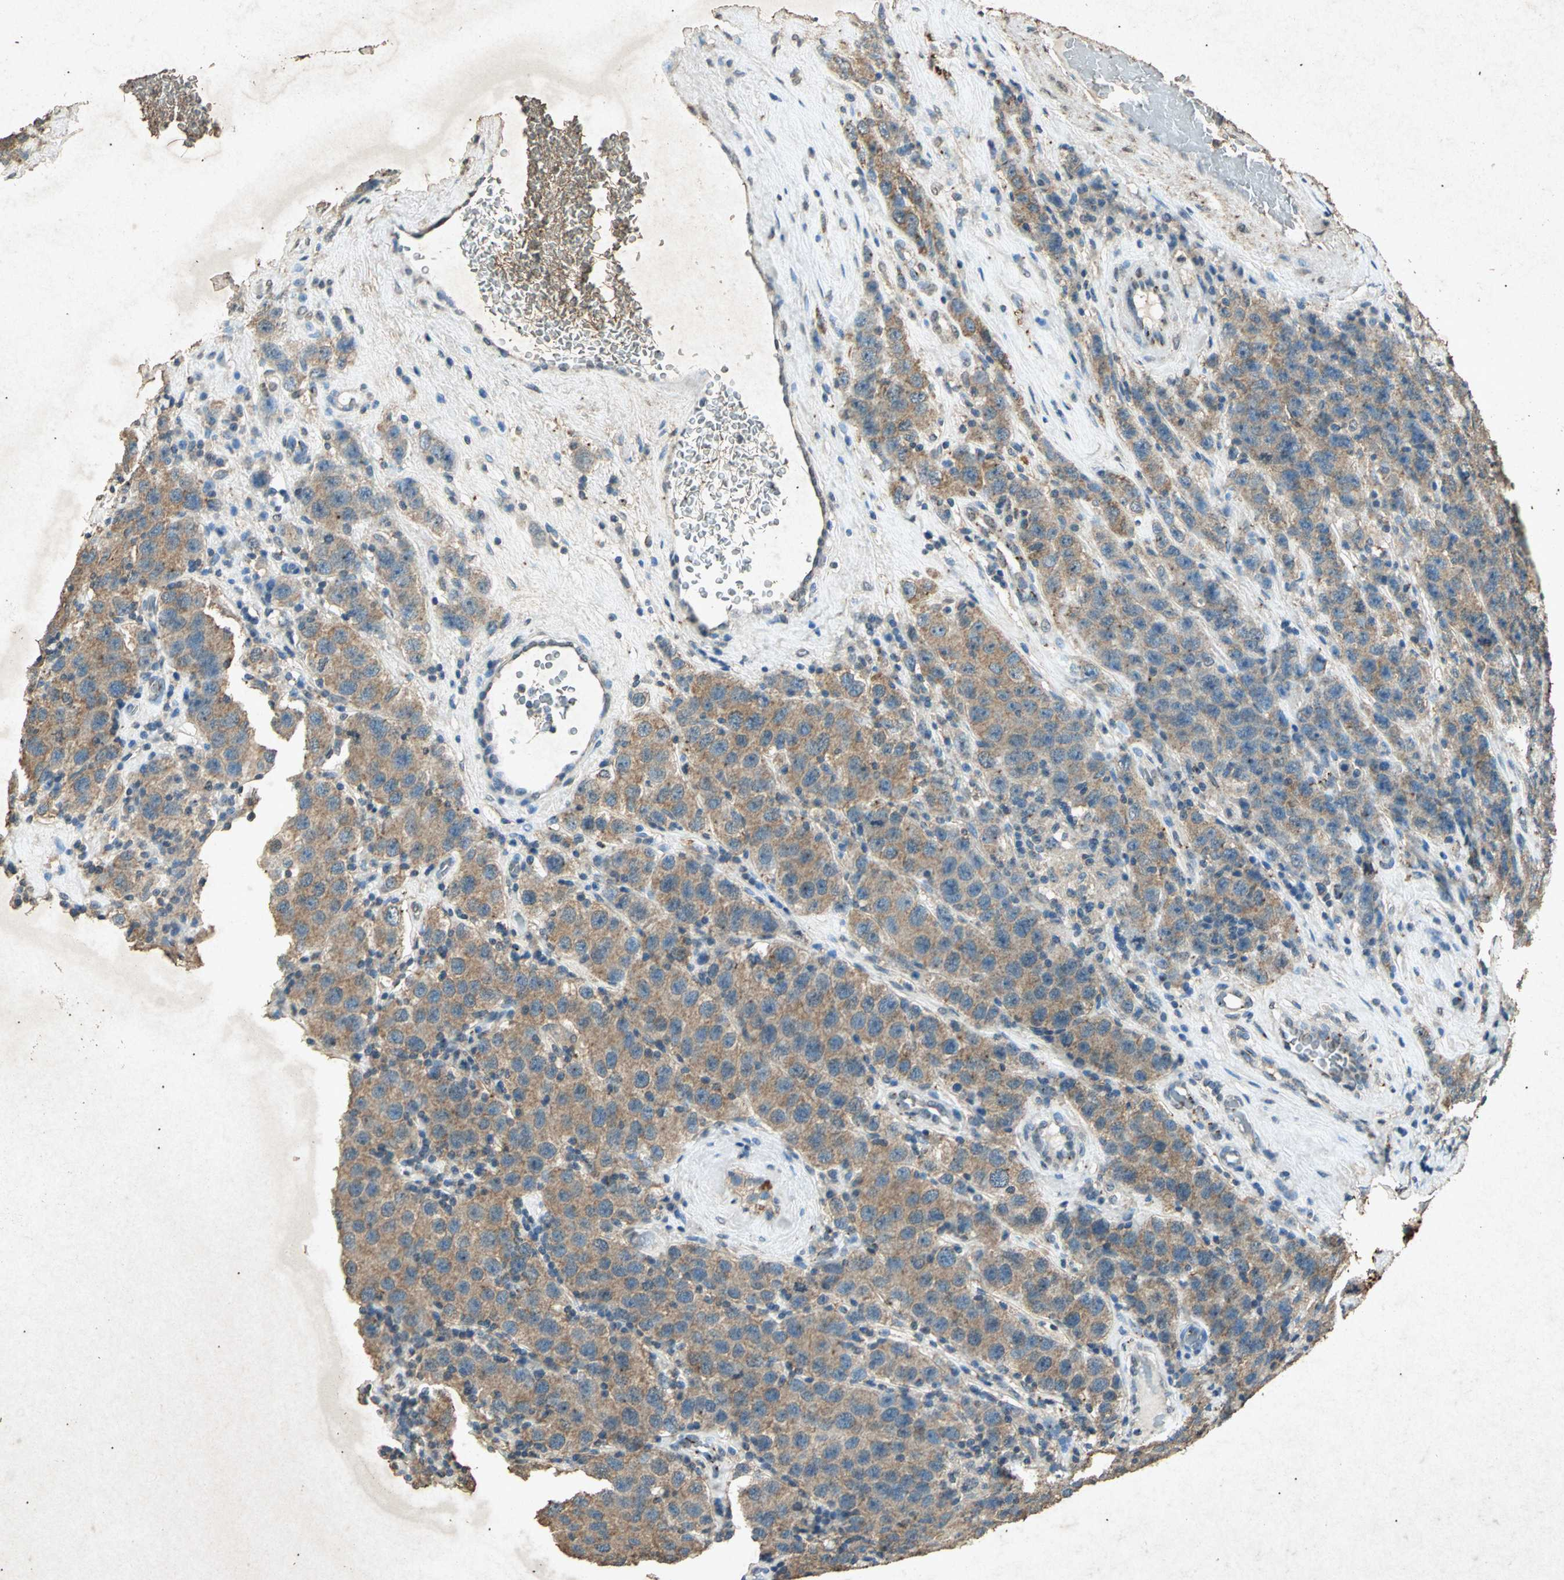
{"staining": {"intensity": "moderate", "quantity": ">75%", "location": "cytoplasmic/membranous"}, "tissue": "testis cancer", "cell_type": "Tumor cells", "image_type": "cancer", "snomed": [{"axis": "morphology", "description": "Seminoma, NOS"}, {"axis": "topography", "description": "Testis"}], "caption": "Tumor cells display moderate cytoplasmic/membranous positivity in about >75% of cells in testis cancer (seminoma). Using DAB (3,3'-diaminobenzidine) (brown) and hematoxylin (blue) stains, captured at high magnification using brightfield microscopy.", "gene": "PSEN1", "patient": {"sex": "male", "age": 52}}